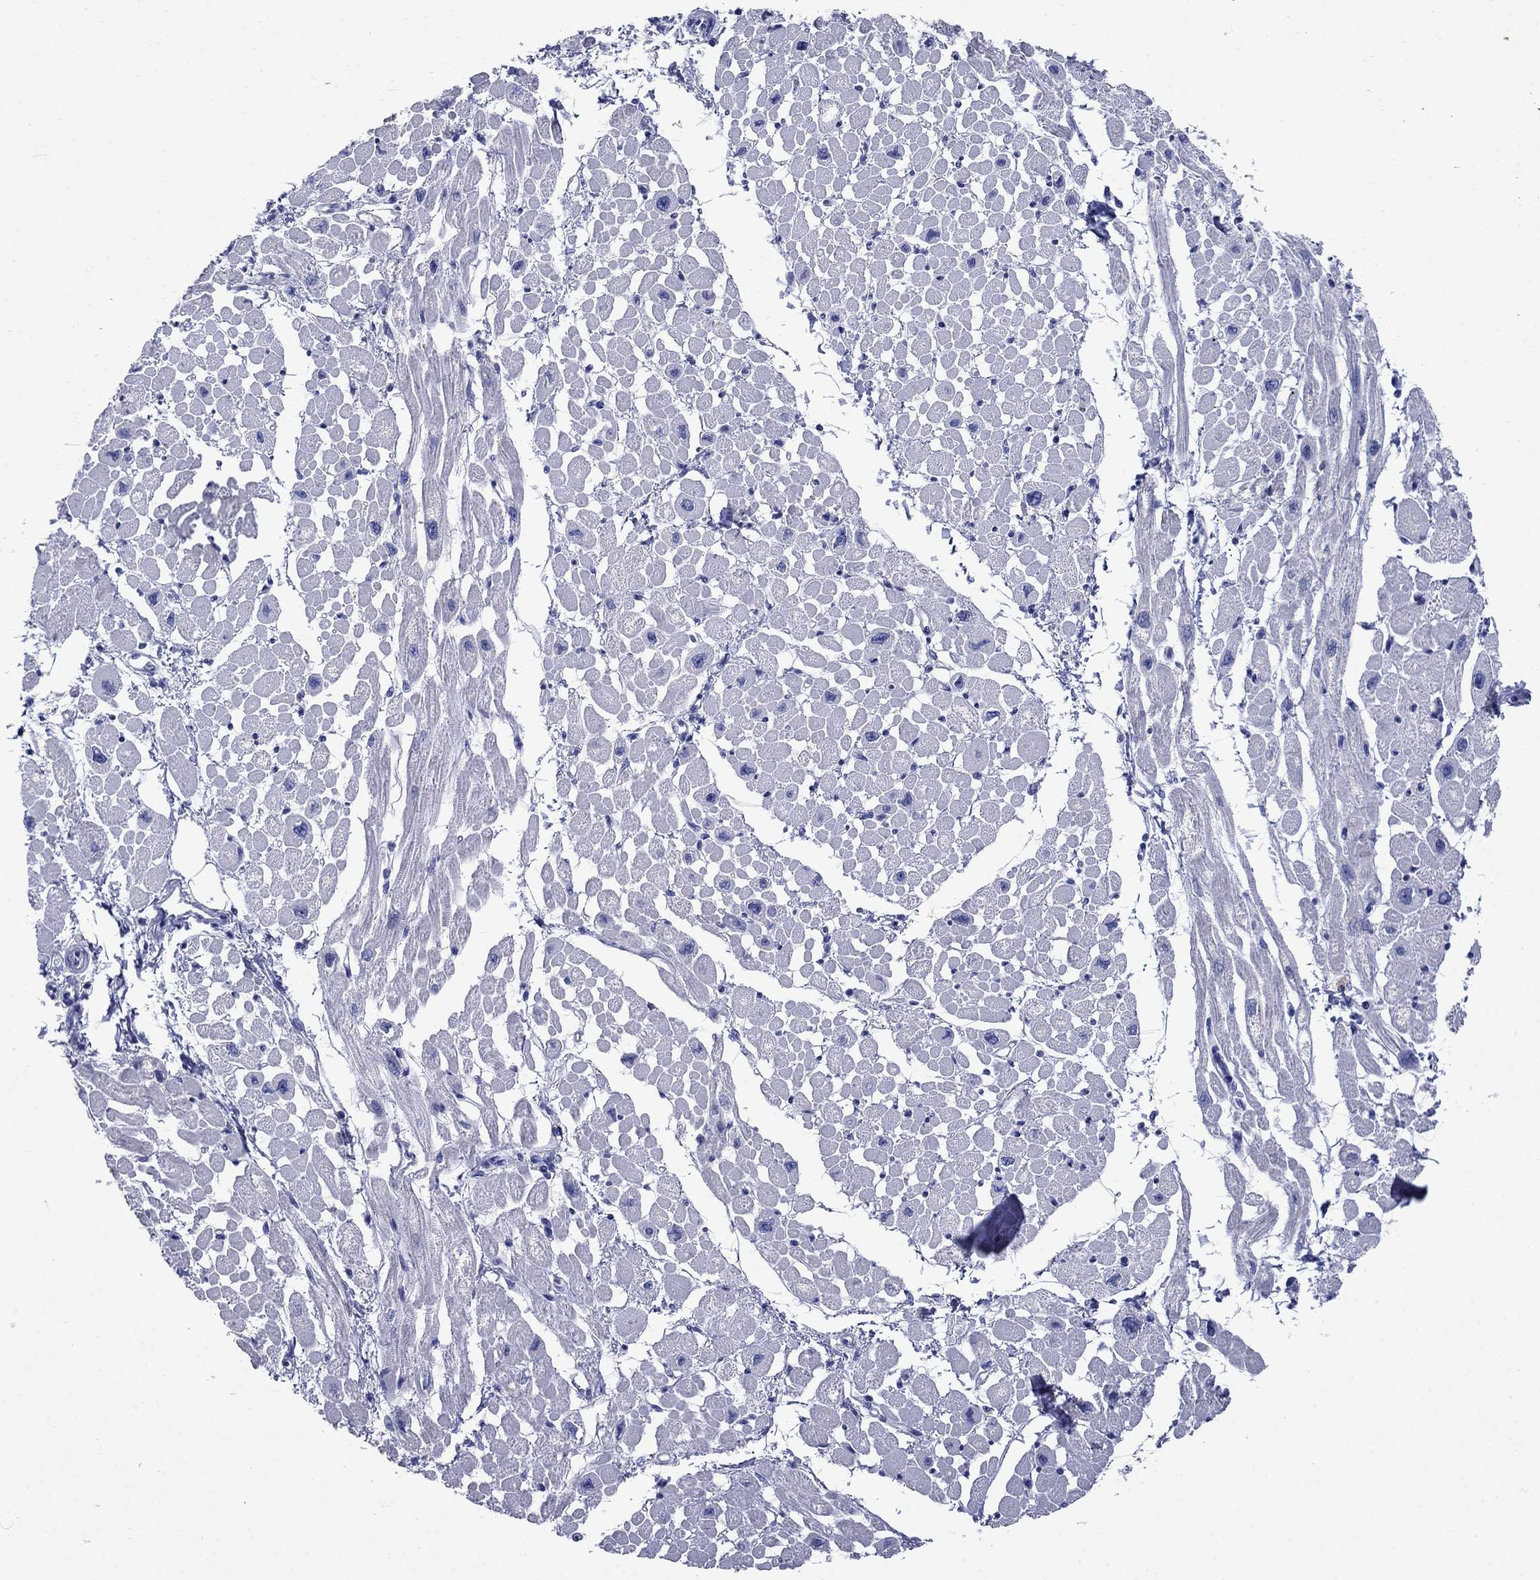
{"staining": {"intensity": "negative", "quantity": "none", "location": "none"}, "tissue": "heart muscle", "cell_type": "Cardiomyocytes", "image_type": "normal", "snomed": [{"axis": "morphology", "description": "Normal tissue, NOS"}, {"axis": "topography", "description": "Heart"}], "caption": "The immunohistochemistry (IHC) micrograph has no significant positivity in cardiomyocytes of heart muscle.", "gene": "SULT2B1", "patient": {"sex": "male", "age": 66}}